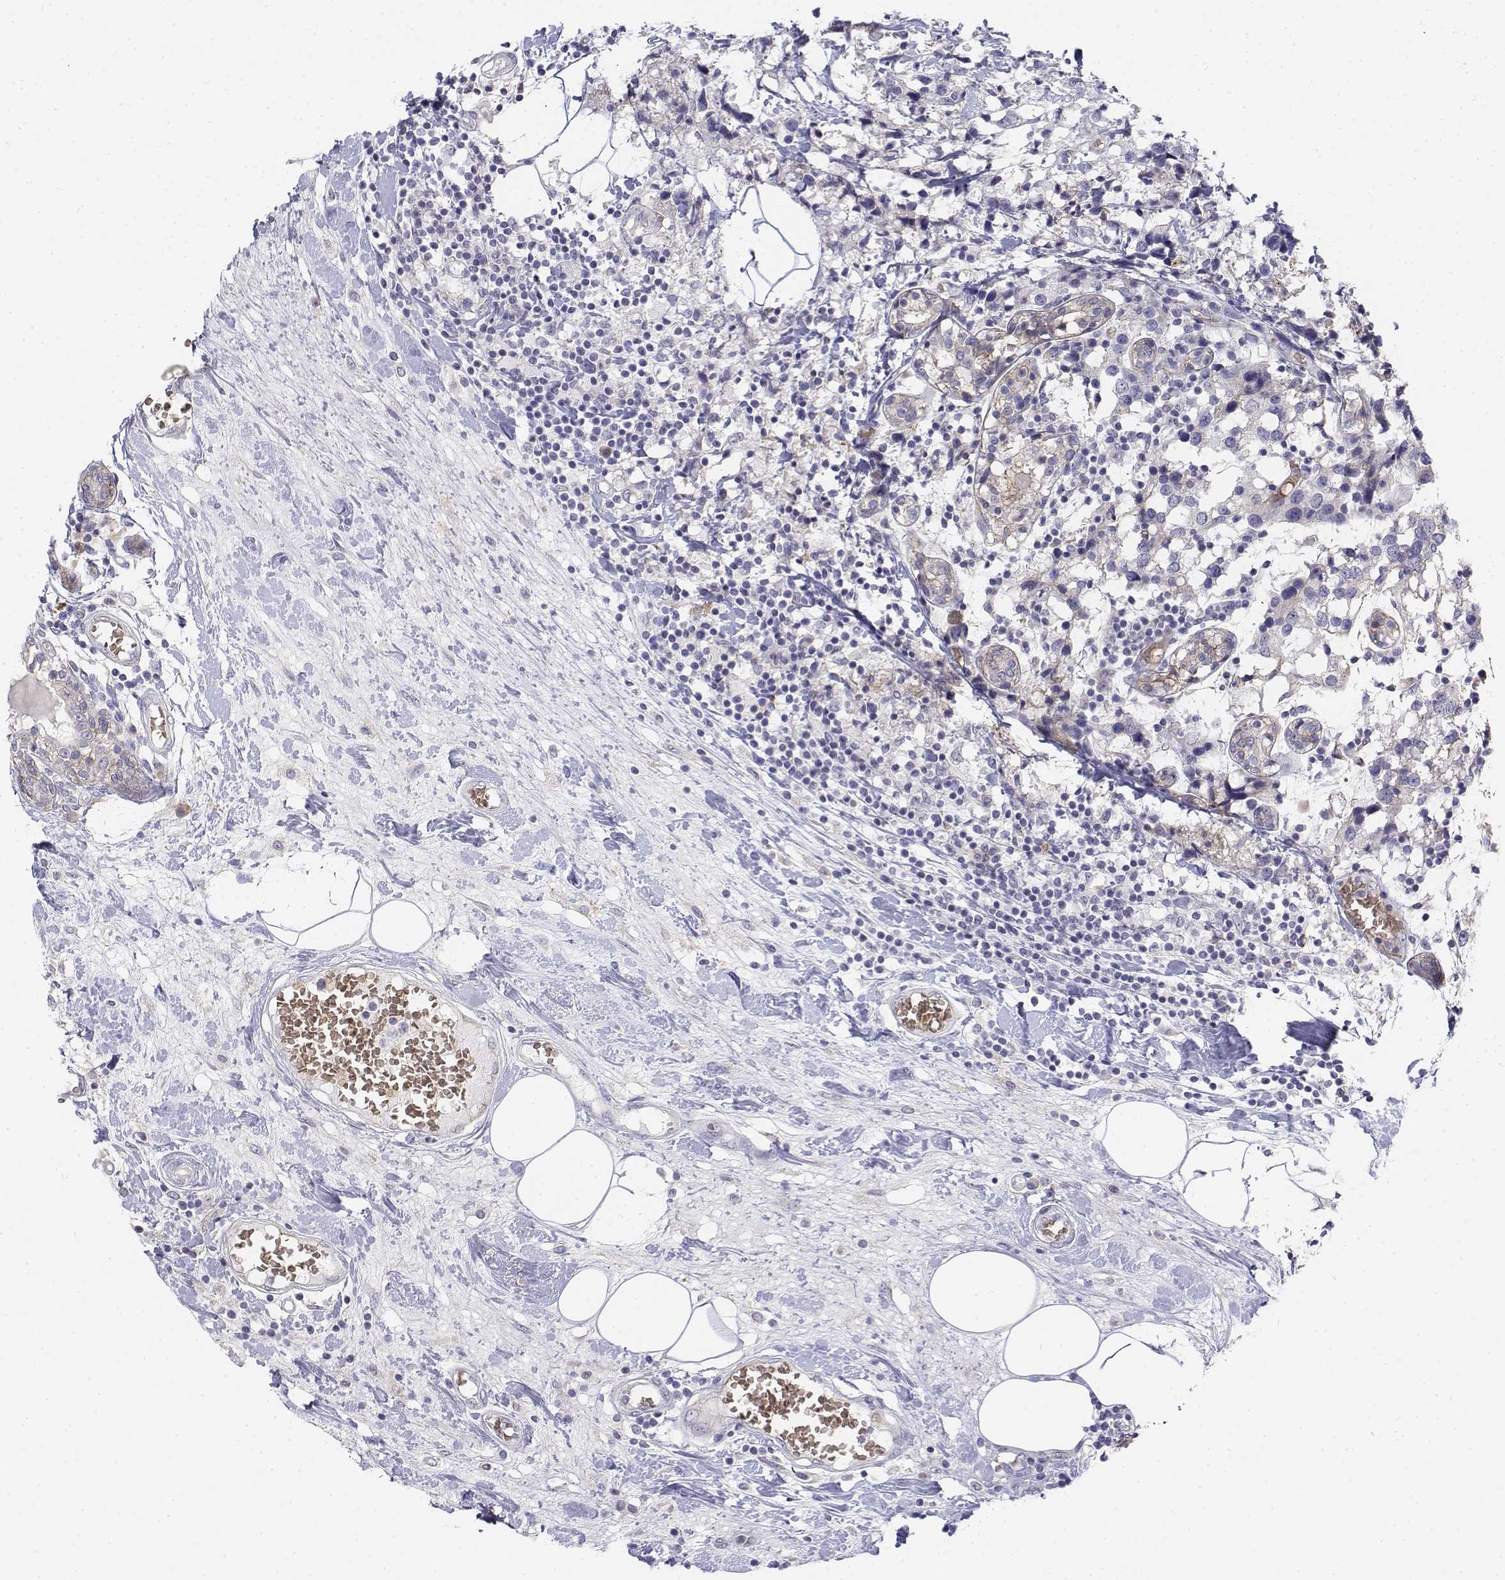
{"staining": {"intensity": "negative", "quantity": "none", "location": "none"}, "tissue": "breast cancer", "cell_type": "Tumor cells", "image_type": "cancer", "snomed": [{"axis": "morphology", "description": "Lobular carcinoma"}, {"axis": "topography", "description": "Breast"}], "caption": "Protein analysis of breast cancer (lobular carcinoma) reveals no significant expression in tumor cells.", "gene": "CADM1", "patient": {"sex": "female", "age": 59}}